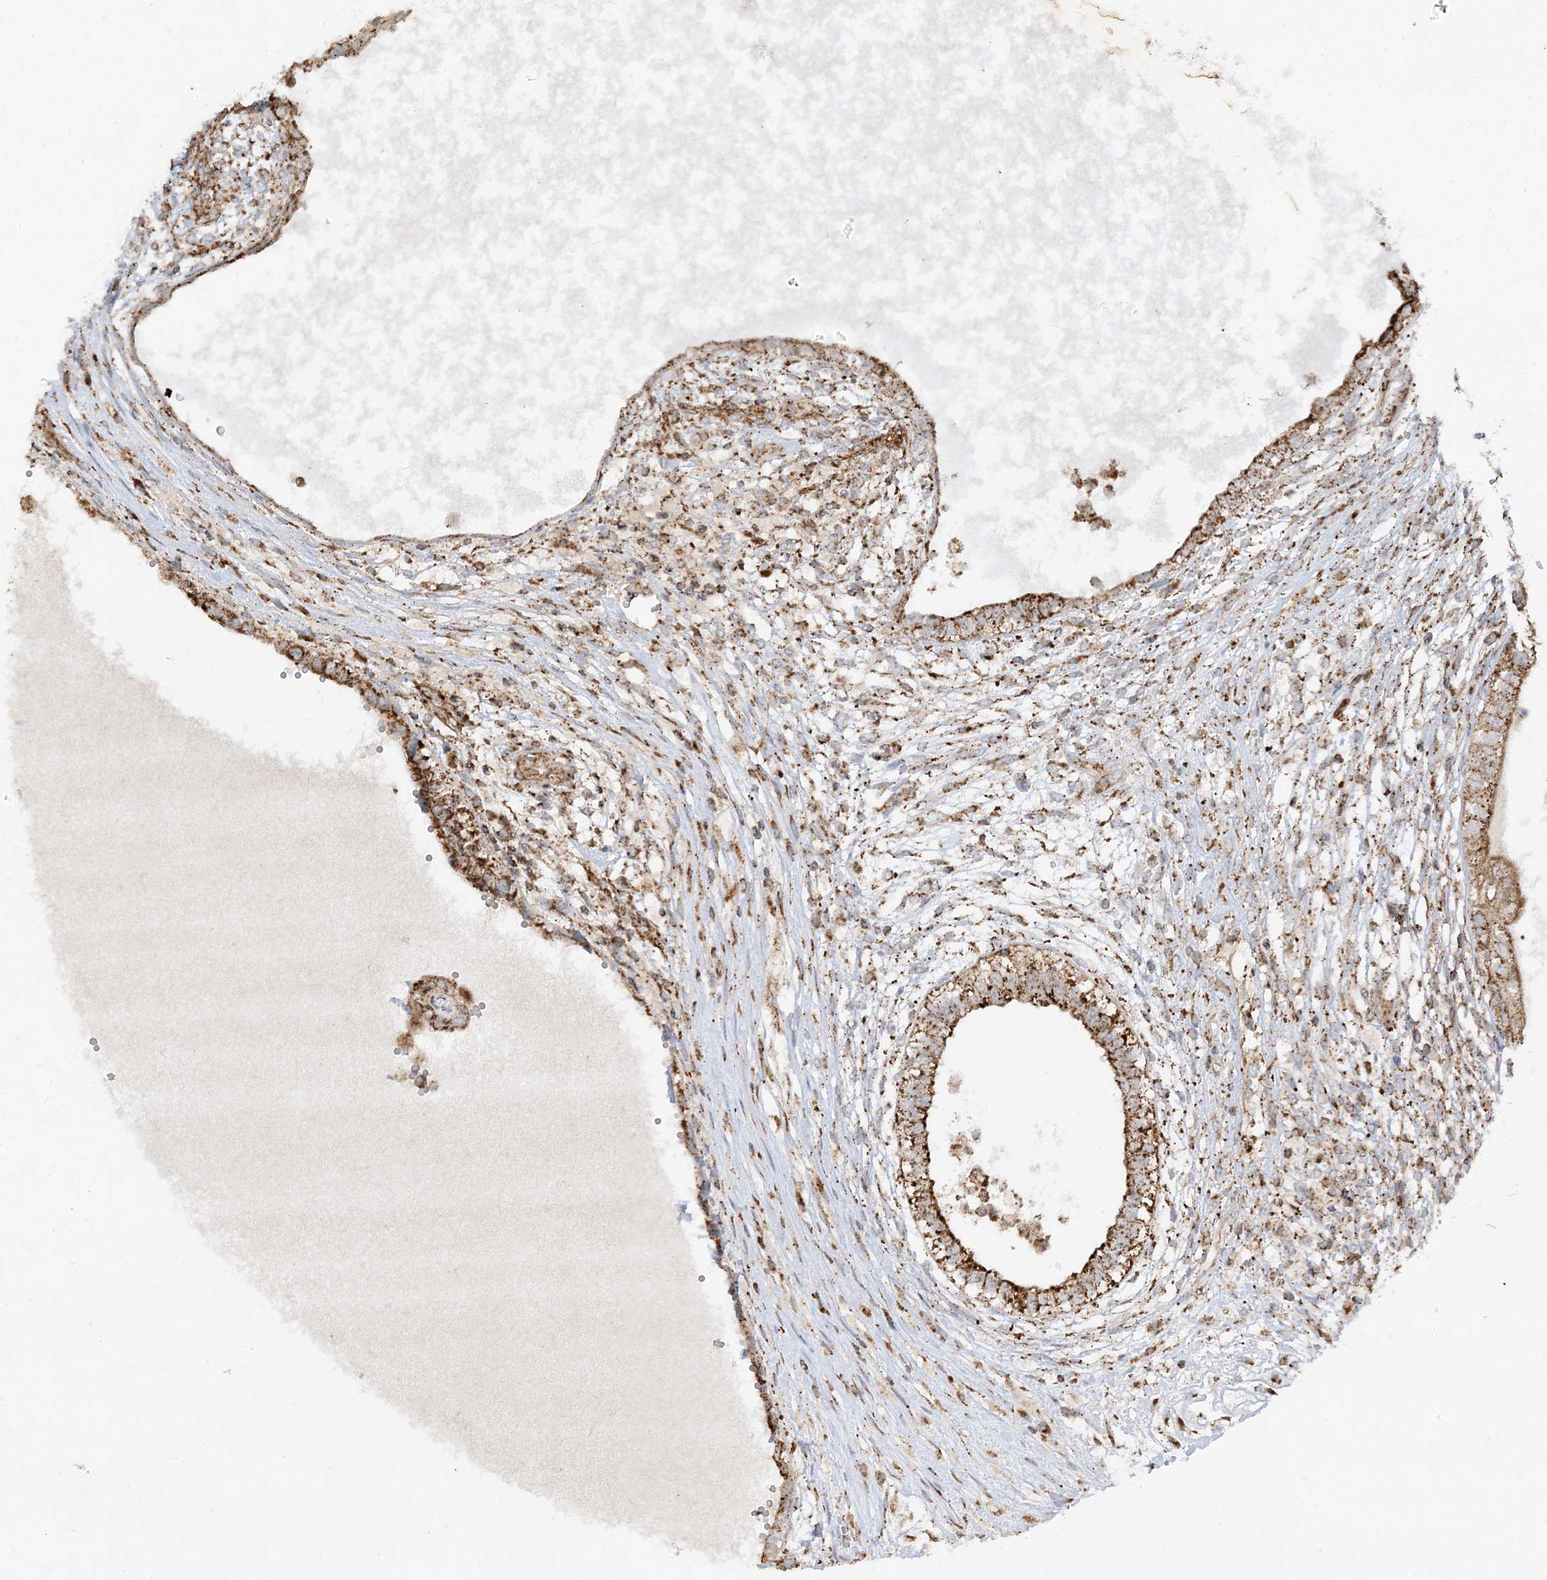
{"staining": {"intensity": "strong", "quantity": ">75%", "location": "cytoplasmic/membranous"}, "tissue": "testis cancer", "cell_type": "Tumor cells", "image_type": "cancer", "snomed": [{"axis": "morphology", "description": "Carcinoma, Embryonal, NOS"}, {"axis": "topography", "description": "Testis"}], "caption": "IHC histopathology image of testis cancer (embryonal carcinoma) stained for a protein (brown), which shows high levels of strong cytoplasmic/membranous staining in about >75% of tumor cells.", "gene": "AARS2", "patient": {"sex": "male", "age": 26}}